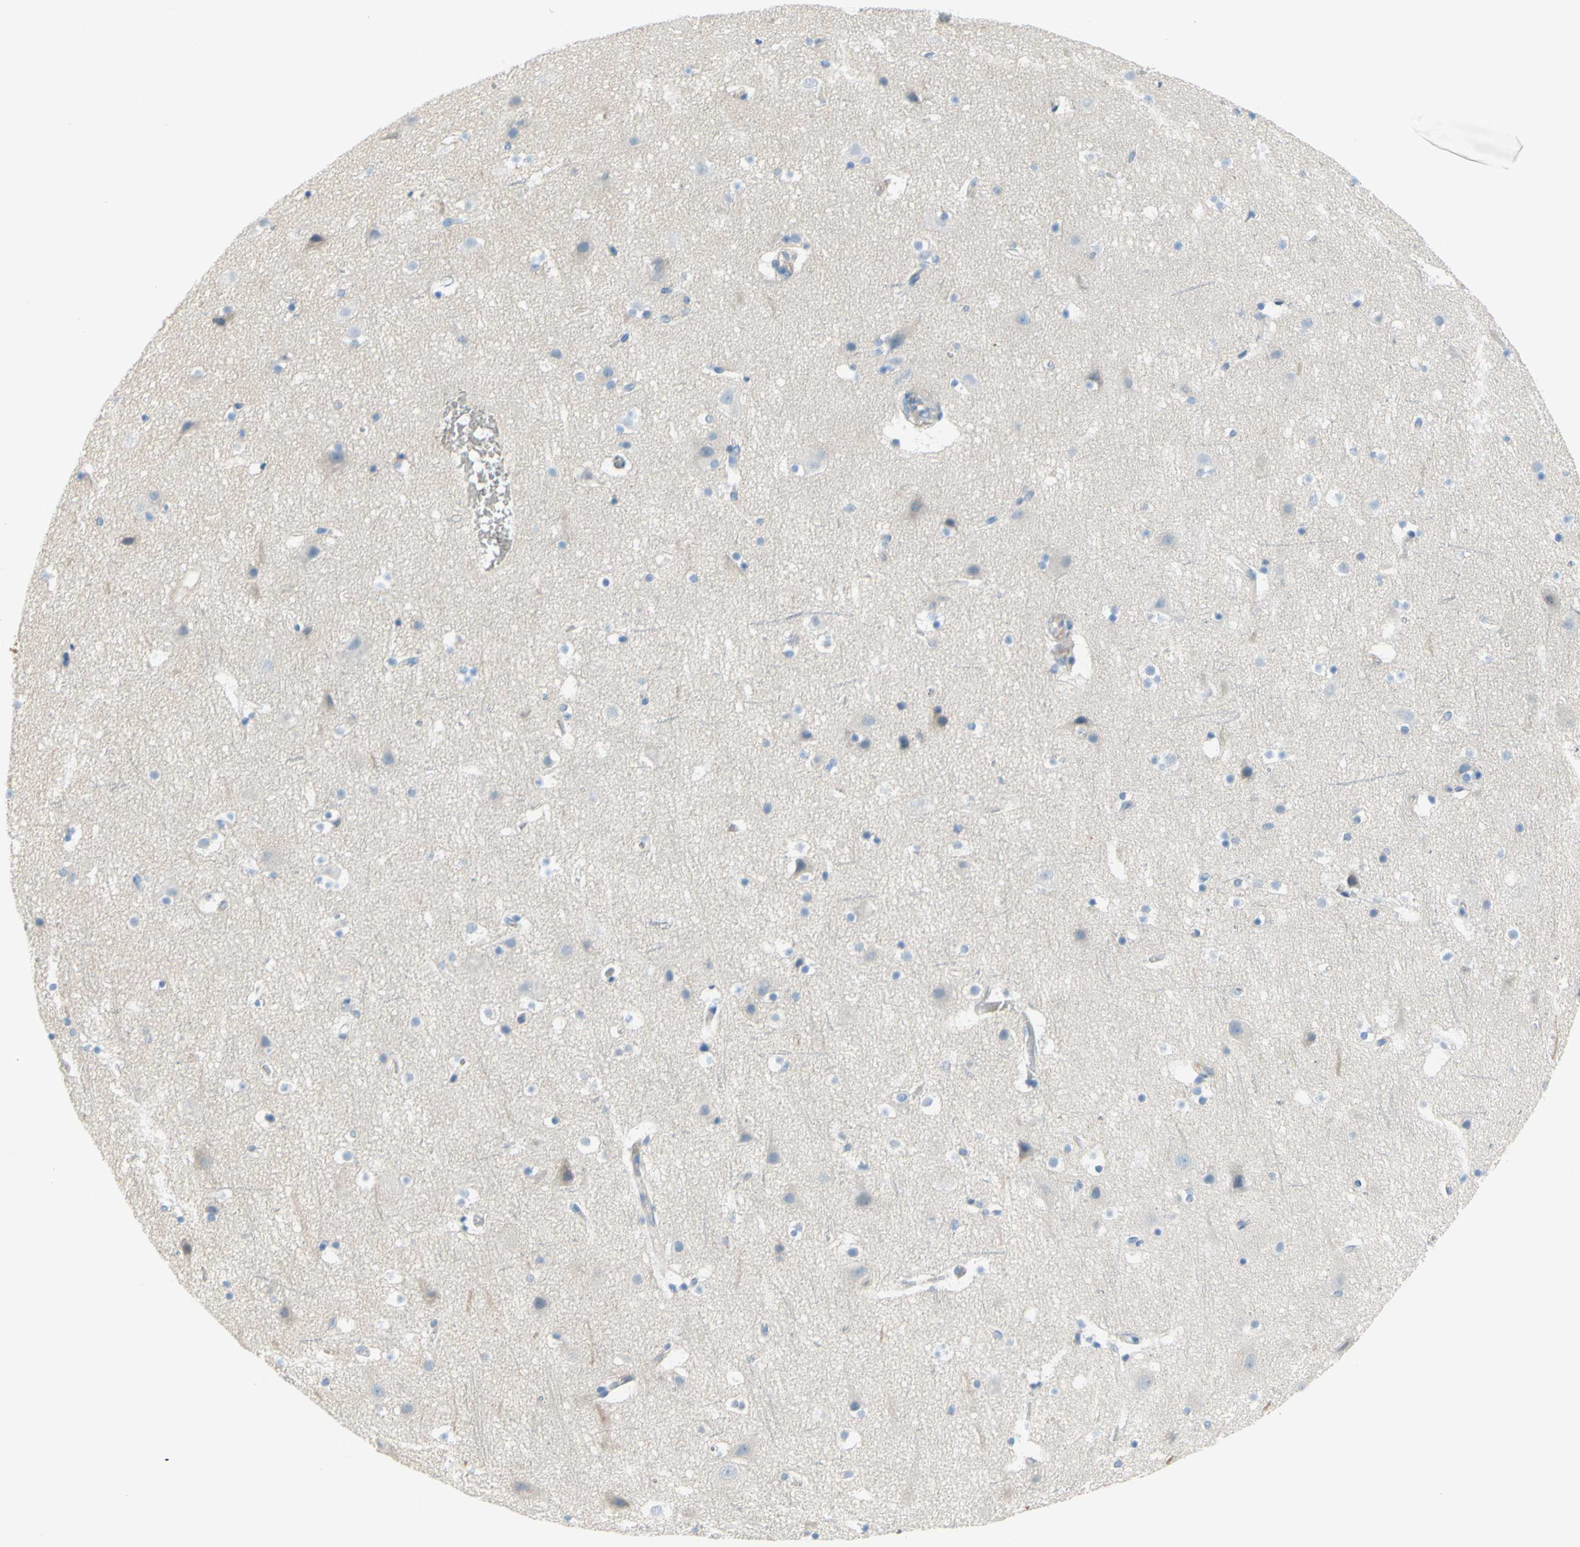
{"staining": {"intensity": "negative", "quantity": "none", "location": "none"}, "tissue": "cerebral cortex", "cell_type": "Endothelial cells", "image_type": "normal", "snomed": [{"axis": "morphology", "description": "Normal tissue, NOS"}, {"axis": "topography", "description": "Cerebral cortex"}], "caption": "An image of cerebral cortex stained for a protein exhibits no brown staining in endothelial cells.", "gene": "FRMD4B", "patient": {"sex": "male", "age": 45}}